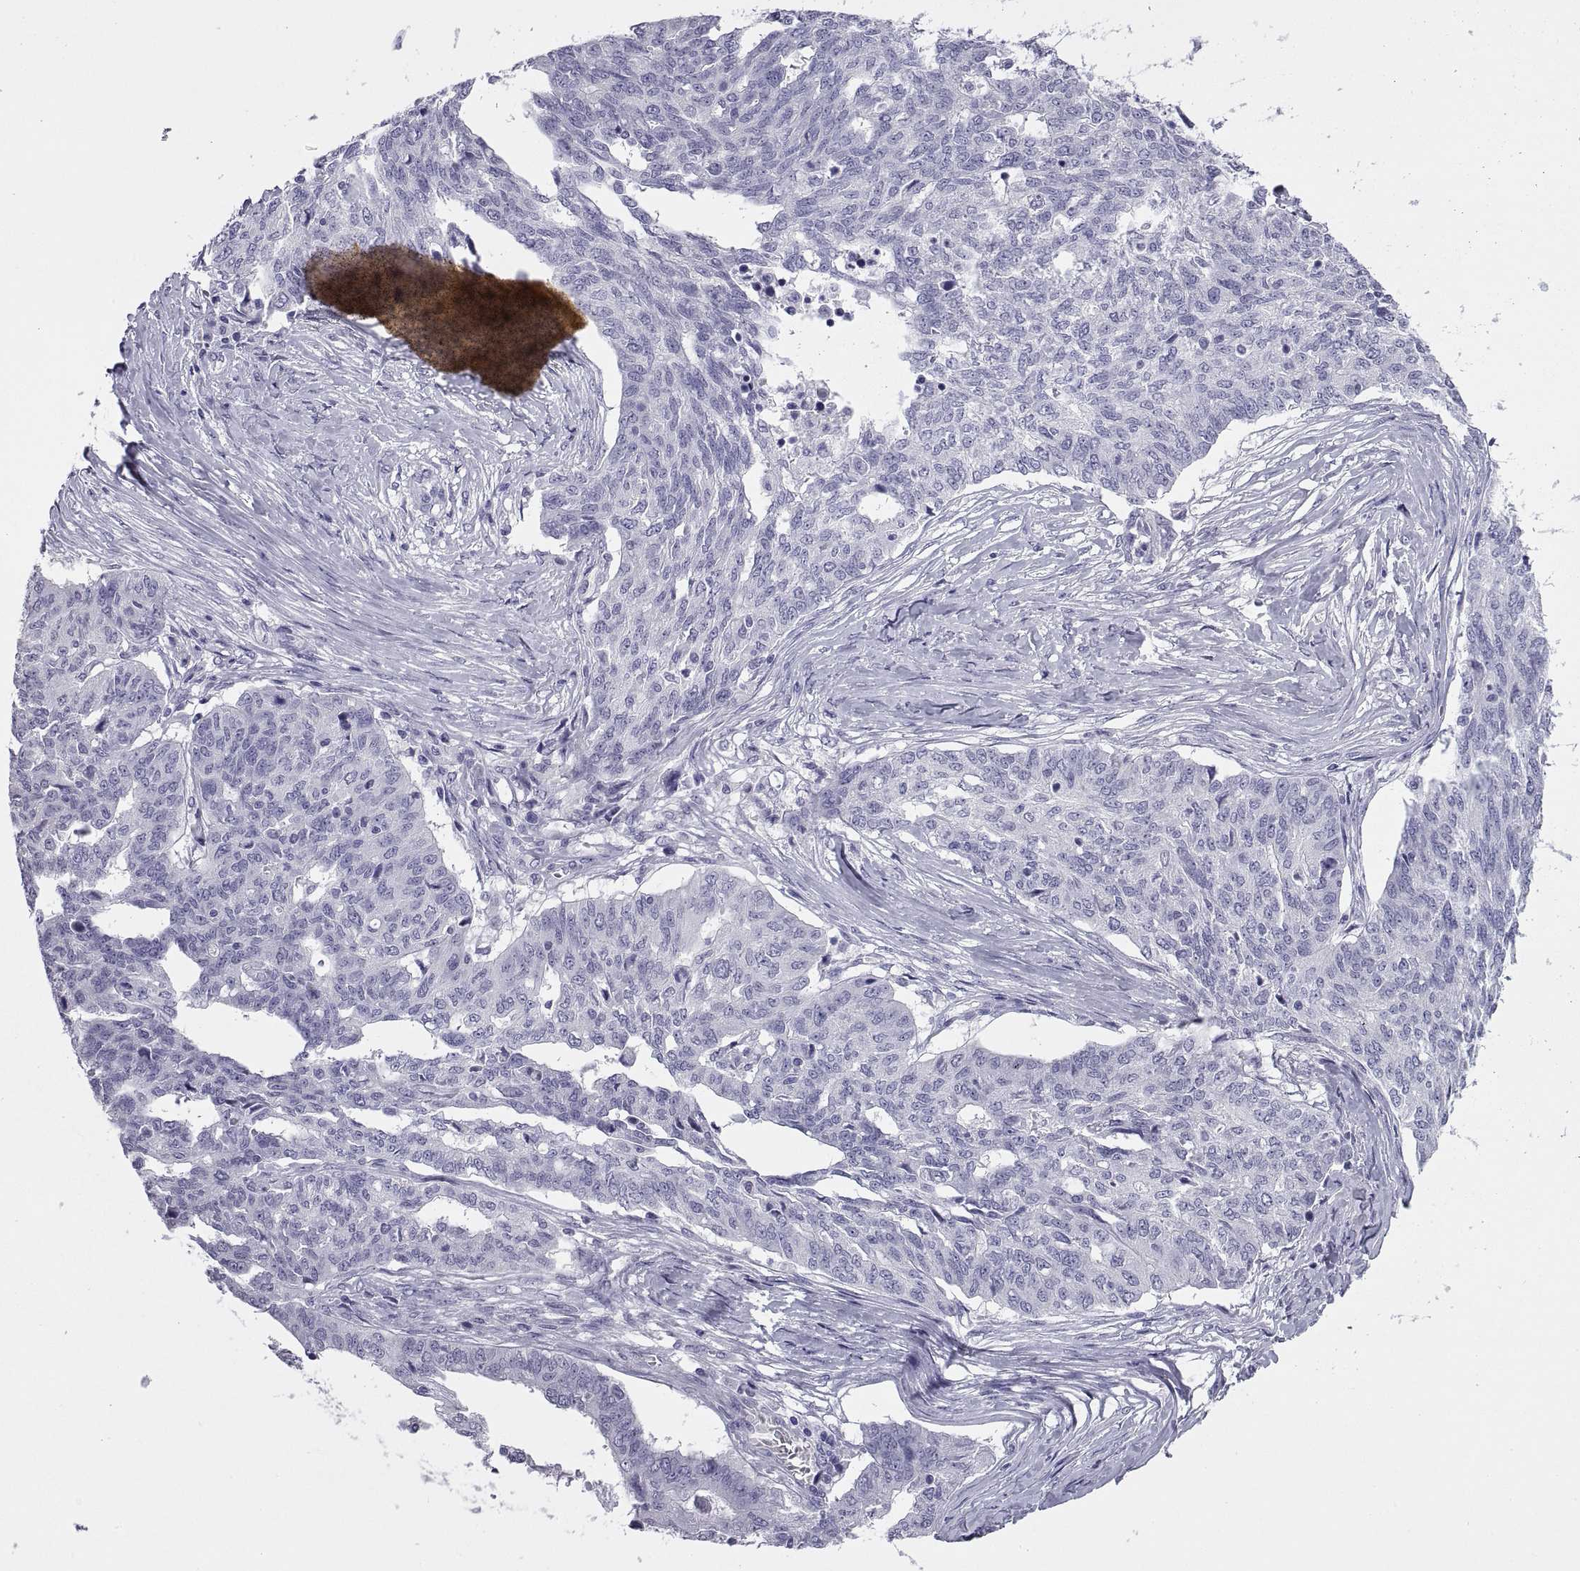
{"staining": {"intensity": "negative", "quantity": "none", "location": "none"}, "tissue": "ovarian cancer", "cell_type": "Tumor cells", "image_type": "cancer", "snomed": [{"axis": "morphology", "description": "Cystadenocarcinoma, serous, NOS"}, {"axis": "topography", "description": "Ovary"}], "caption": "Tumor cells show no significant protein expression in ovarian serous cystadenocarcinoma.", "gene": "RGS20", "patient": {"sex": "female", "age": 67}}